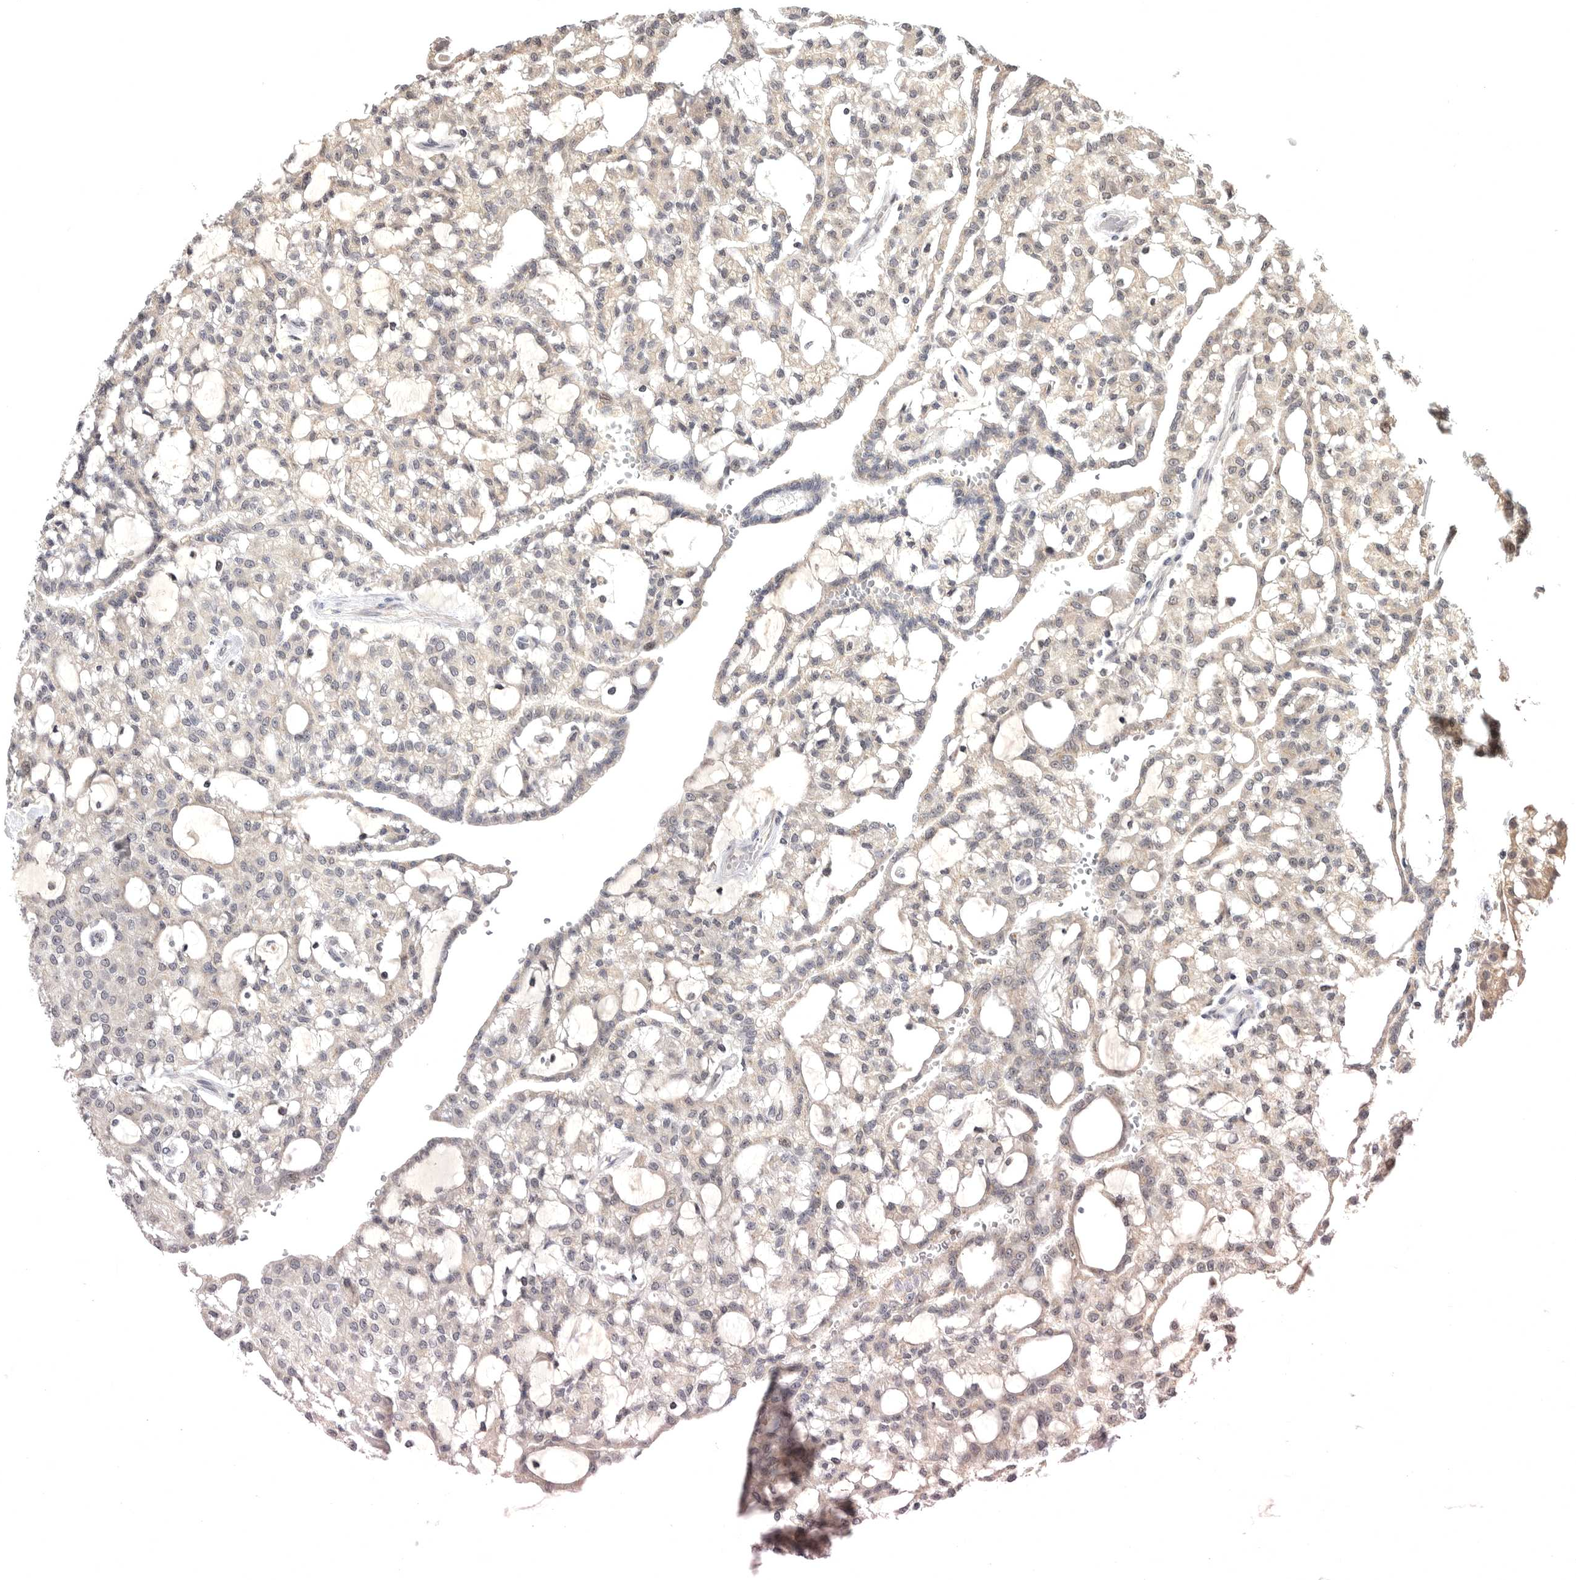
{"staining": {"intensity": "negative", "quantity": "none", "location": "none"}, "tissue": "renal cancer", "cell_type": "Tumor cells", "image_type": "cancer", "snomed": [{"axis": "morphology", "description": "Adenocarcinoma, NOS"}, {"axis": "topography", "description": "Kidney"}], "caption": "Tumor cells are negative for protein expression in human renal adenocarcinoma. Brightfield microscopy of immunohistochemistry stained with DAB (brown) and hematoxylin (blue), captured at high magnification.", "gene": "MAN2A1", "patient": {"sex": "male", "age": 63}}